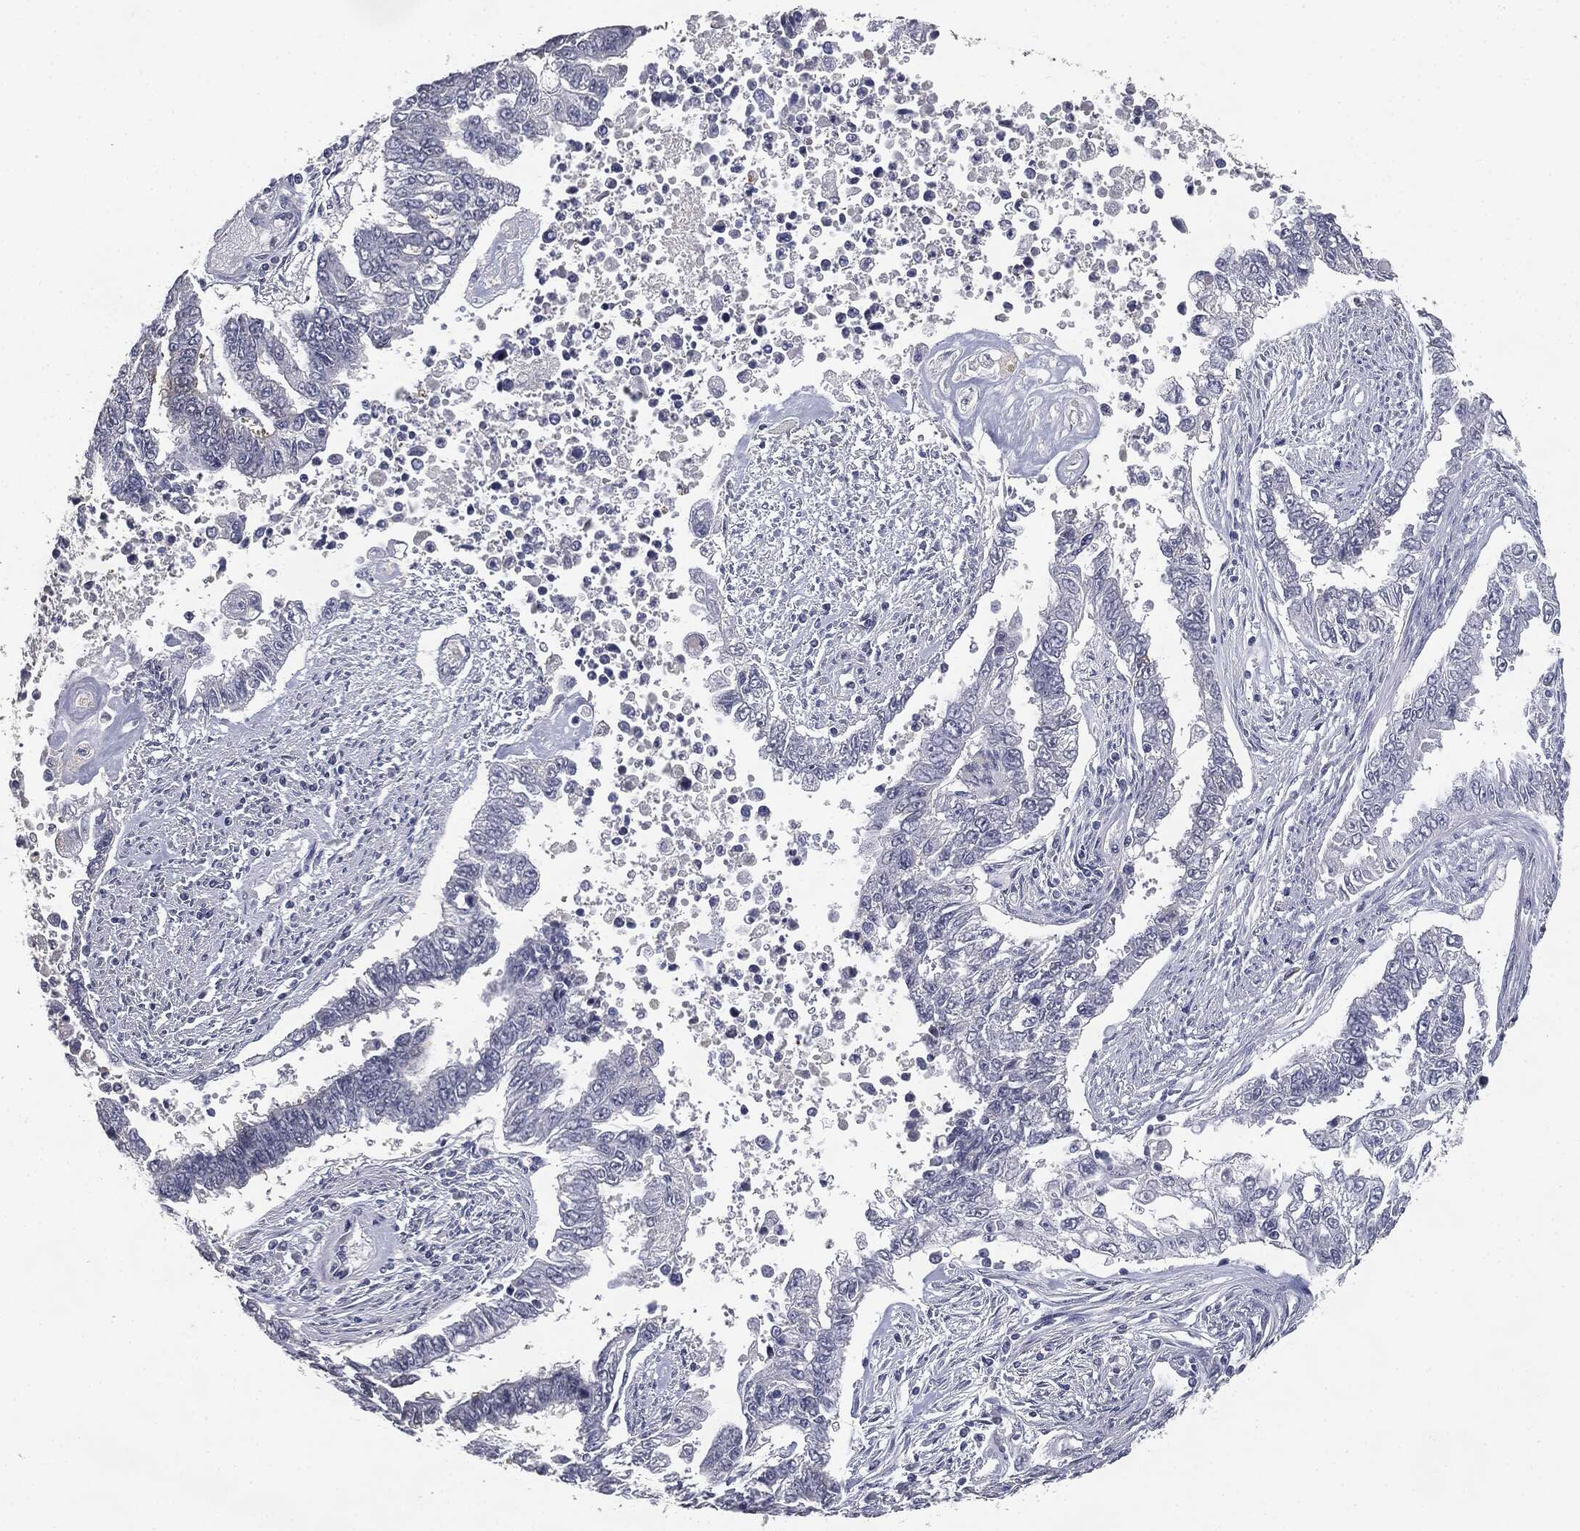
{"staining": {"intensity": "negative", "quantity": "none", "location": "none"}, "tissue": "endometrial cancer", "cell_type": "Tumor cells", "image_type": "cancer", "snomed": [{"axis": "morphology", "description": "Adenocarcinoma, NOS"}, {"axis": "topography", "description": "Uterus"}], "caption": "High magnification brightfield microscopy of endometrial cancer stained with DAB (3,3'-diaminobenzidine) (brown) and counterstained with hematoxylin (blue): tumor cells show no significant positivity. (Immunohistochemistry (ihc), brightfield microscopy, high magnification).", "gene": "SLC2A2", "patient": {"sex": "female", "age": 59}}